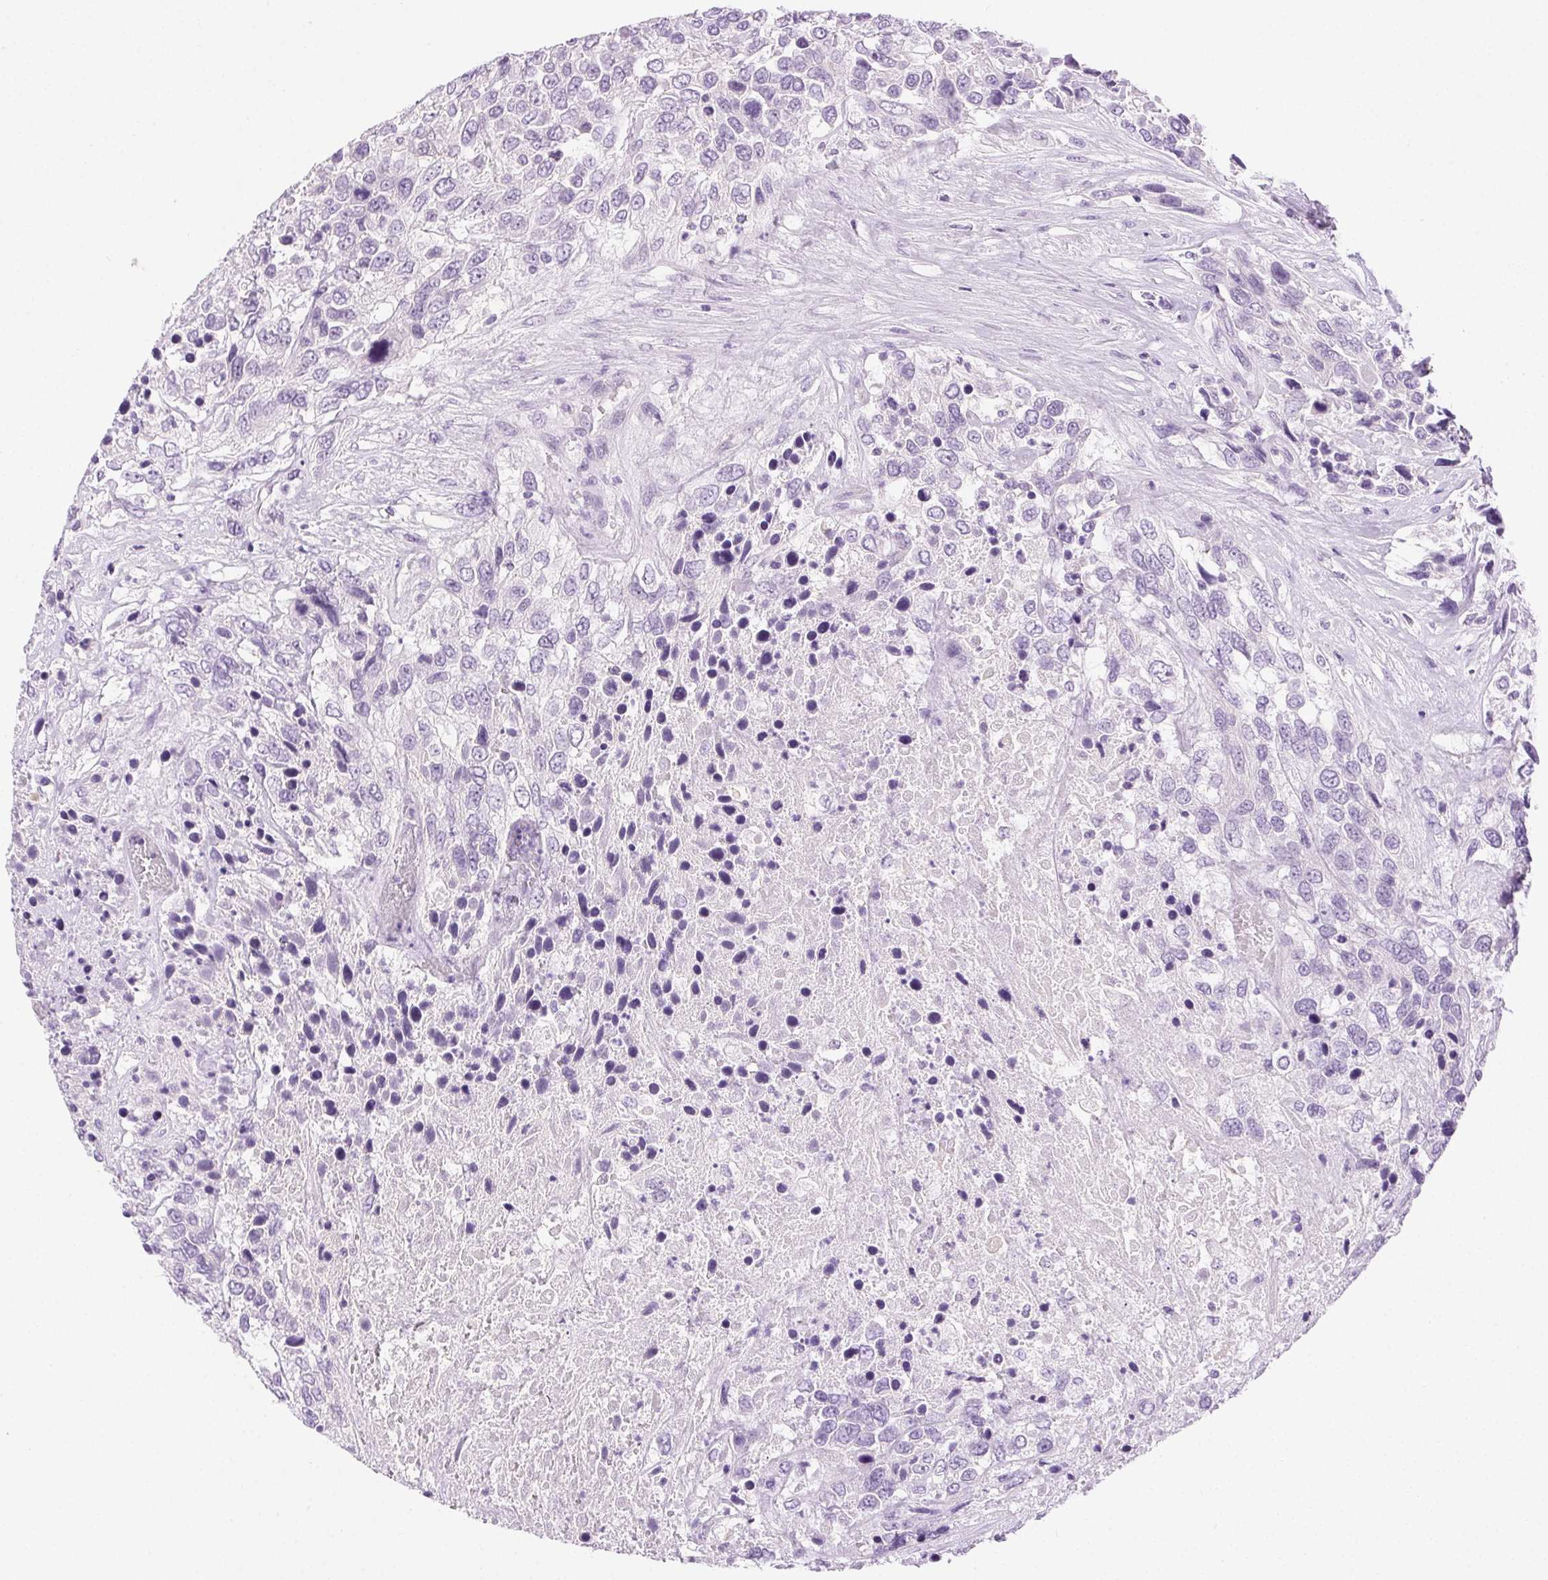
{"staining": {"intensity": "negative", "quantity": "none", "location": "none"}, "tissue": "urothelial cancer", "cell_type": "Tumor cells", "image_type": "cancer", "snomed": [{"axis": "morphology", "description": "Urothelial carcinoma, High grade"}, {"axis": "topography", "description": "Urinary bladder"}], "caption": "The histopathology image demonstrates no staining of tumor cells in urothelial cancer.", "gene": "C20orf85", "patient": {"sex": "female", "age": 70}}